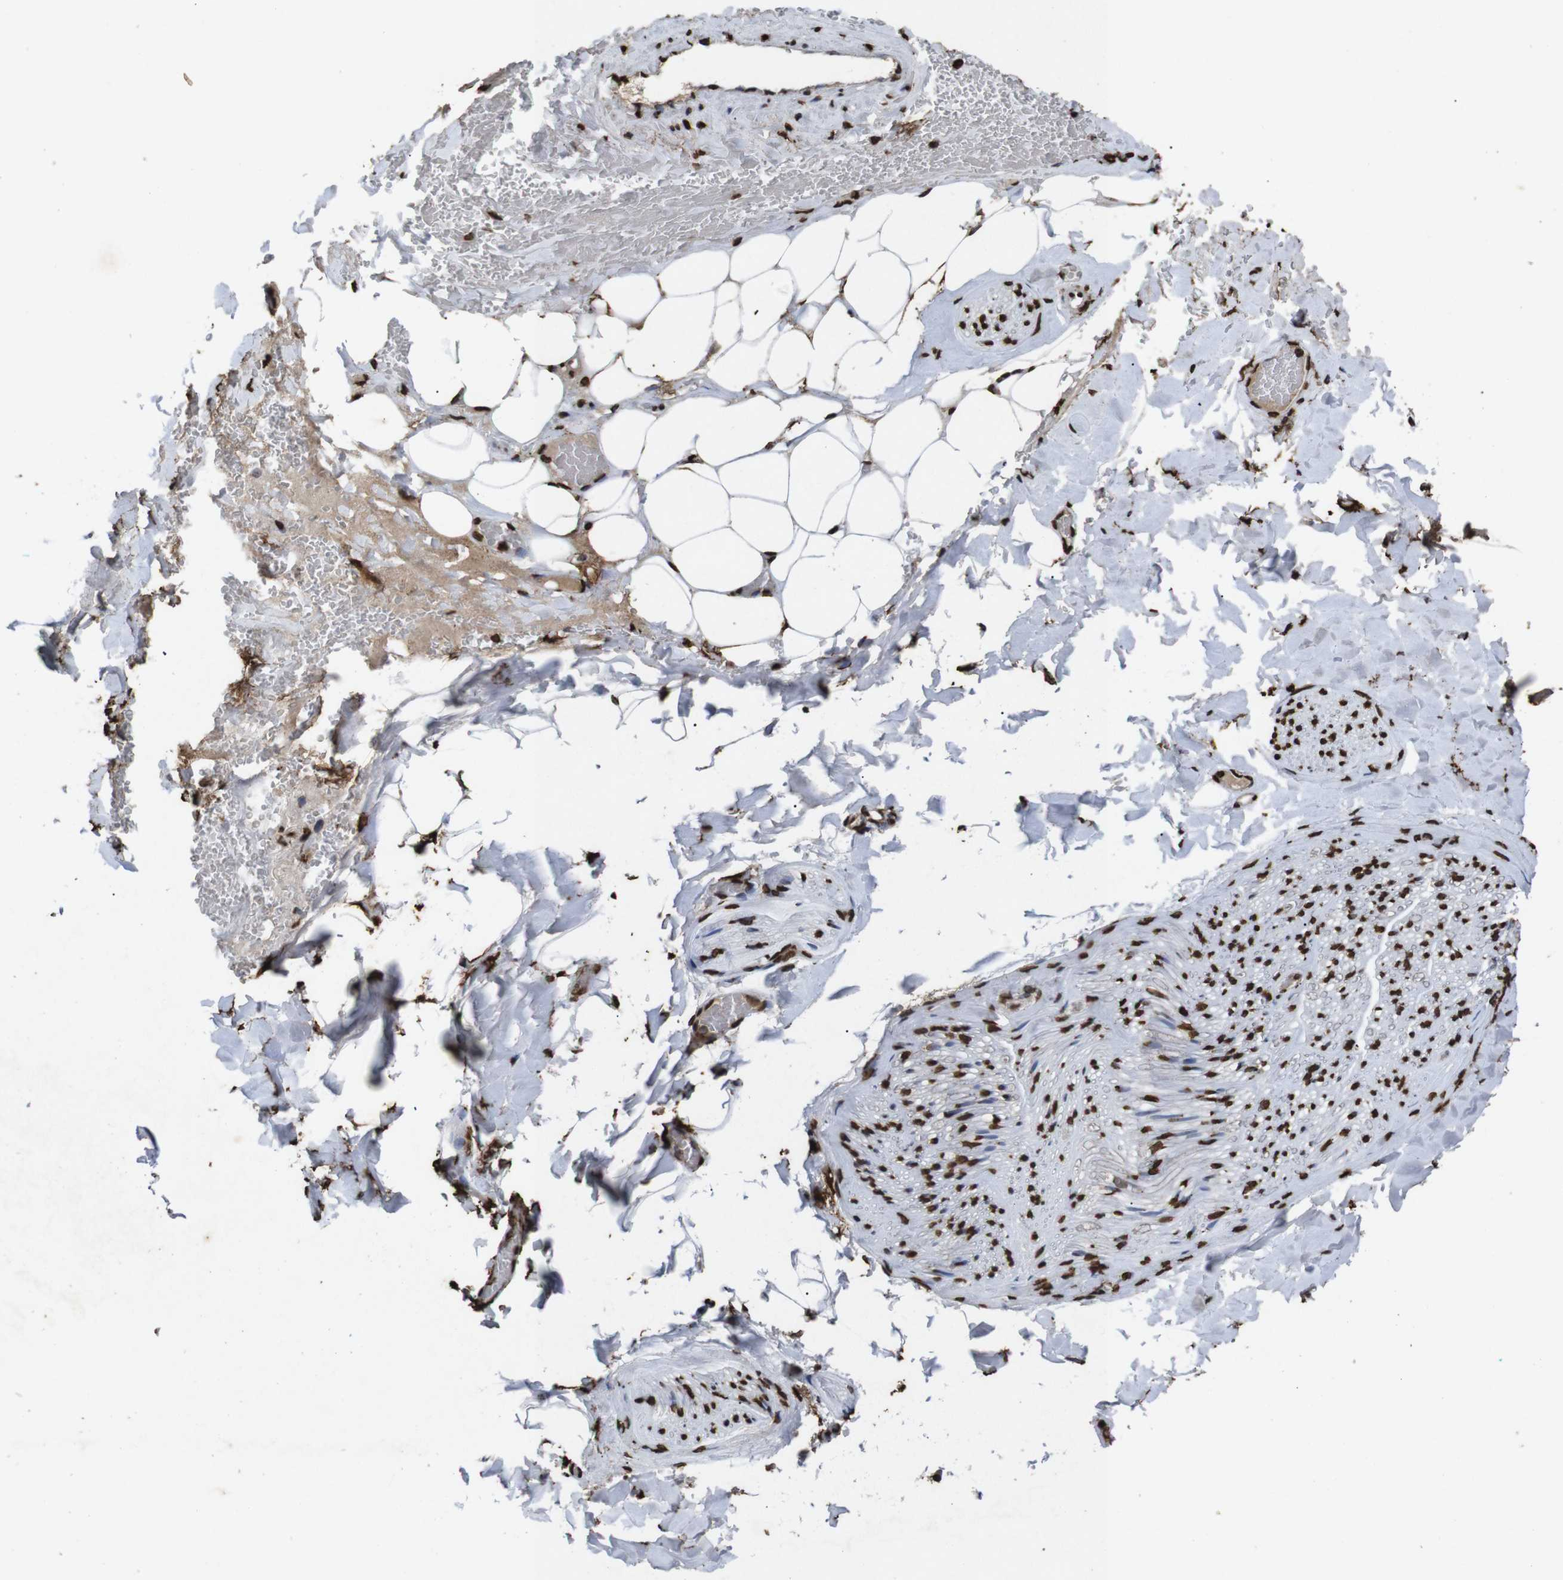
{"staining": {"intensity": "strong", "quantity": ">75%", "location": "nuclear"}, "tissue": "adipose tissue", "cell_type": "Adipocytes", "image_type": "normal", "snomed": [{"axis": "morphology", "description": "Normal tissue, NOS"}, {"axis": "topography", "description": "Peripheral nerve tissue"}], "caption": "Adipose tissue stained with DAB (3,3'-diaminobenzidine) IHC reveals high levels of strong nuclear staining in about >75% of adipocytes. (IHC, brightfield microscopy, high magnification).", "gene": "MDM2", "patient": {"sex": "male", "age": 70}}